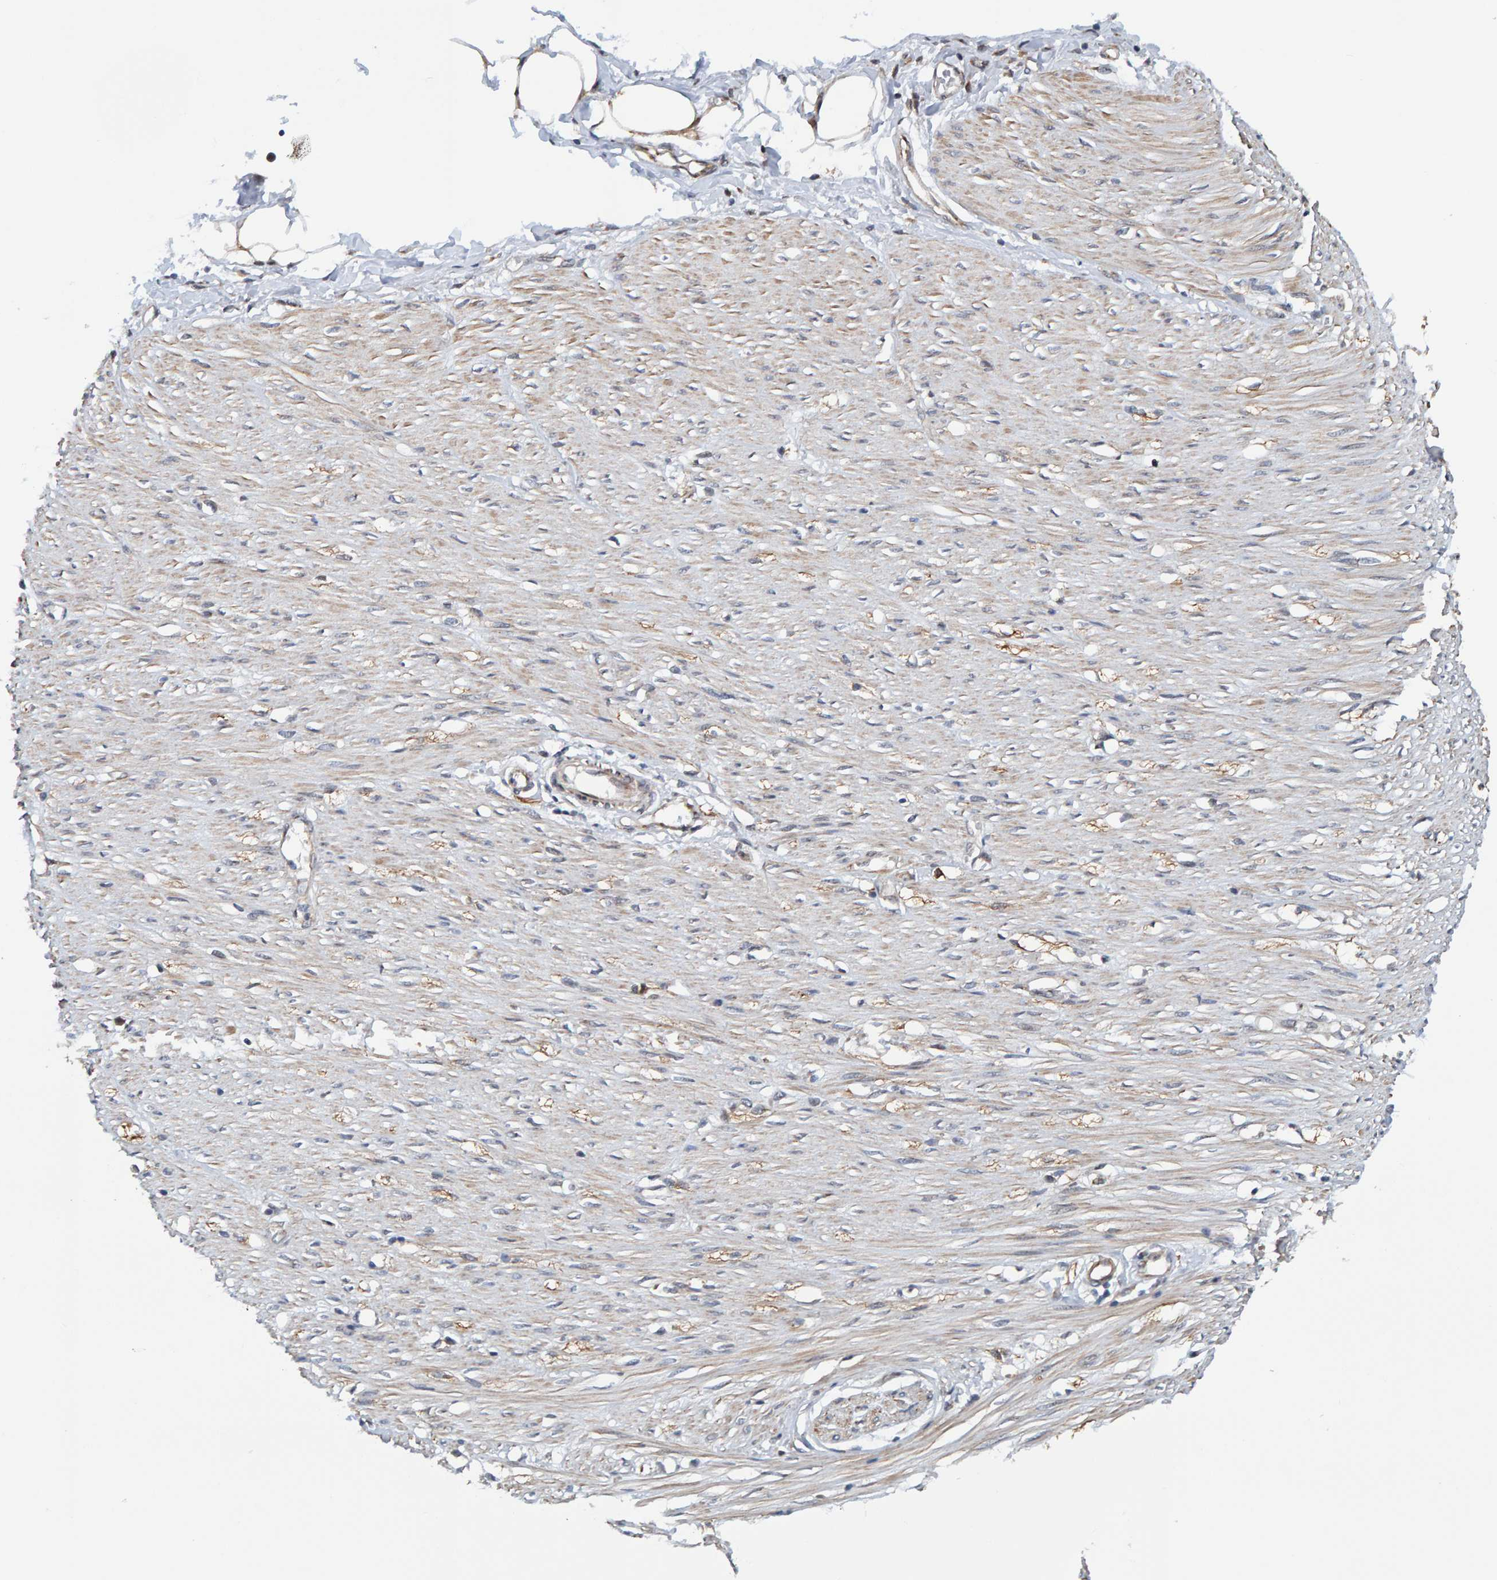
{"staining": {"intensity": "moderate", "quantity": ">75%", "location": "cytoplasmic/membranous"}, "tissue": "adipose tissue", "cell_type": "Adipocytes", "image_type": "normal", "snomed": [{"axis": "morphology", "description": "Normal tissue, NOS"}, {"axis": "morphology", "description": "Adenocarcinoma, NOS"}, {"axis": "topography", "description": "Colon"}, {"axis": "topography", "description": "Peripheral nerve tissue"}], "caption": "Immunohistochemistry (IHC) image of unremarkable human adipose tissue stained for a protein (brown), which shows medium levels of moderate cytoplasmic/membranous expression in approximately >75% of adipocytes.", "gene": "SCRN2", "patient": {"sex": "male", "age": 14}}